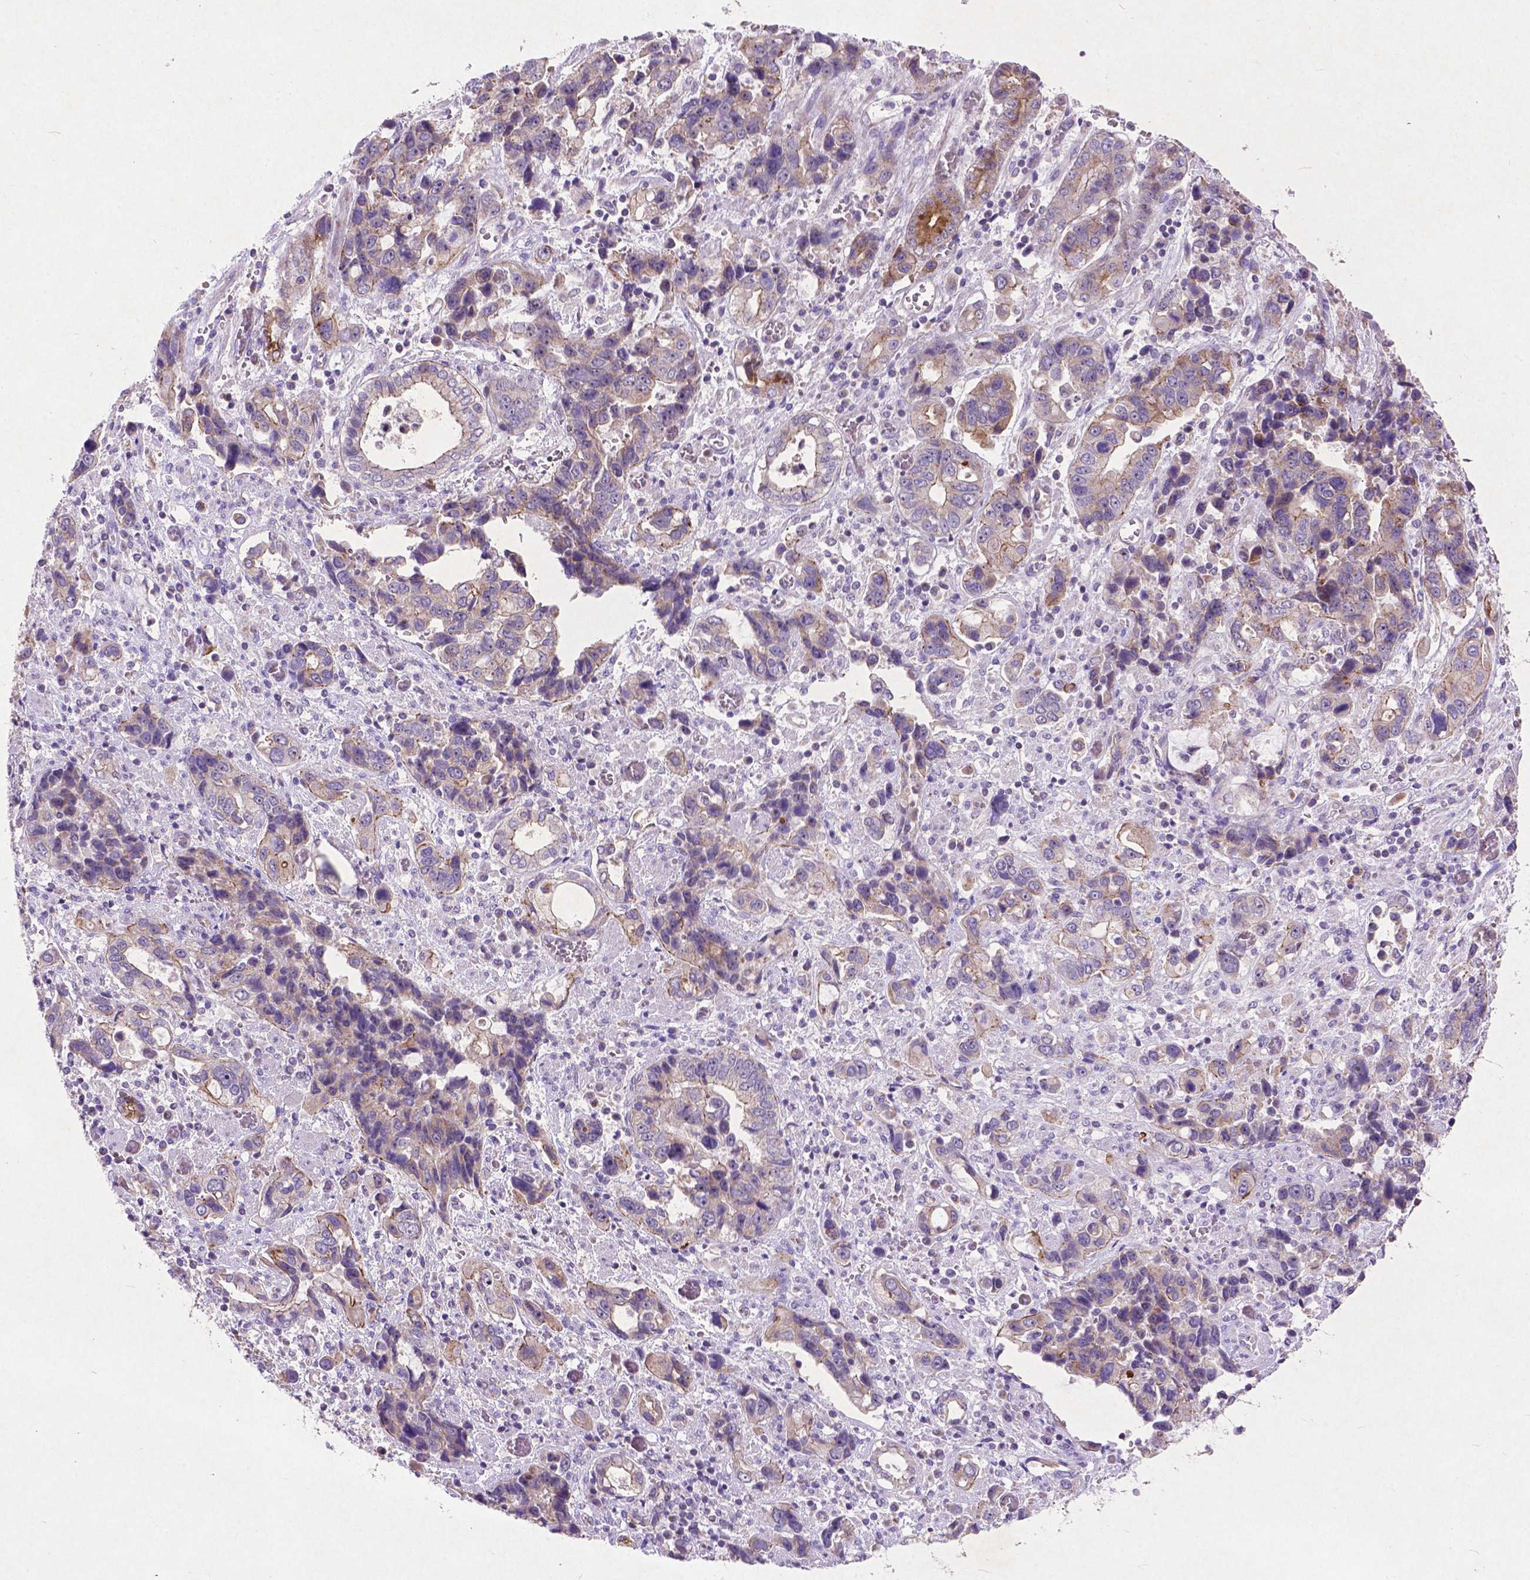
{"staining": {"intensity": "weak", "quantity": "<25%", "location": "cytoplasmic/membranous"}, "tissue": "stomach cancer", "cell_type": "Tumor cells", "image_type": "cancer", "snomed": [{"axis": "morphology", "description": "Adenocarcinoma, NOS"}, {"axis": "topography", "description": "Stomach, upper"}], "caption": "Adenocarcinoma (stomach) stained for a protein using immunohistochemistry (IHC) shows no expression tumor cells.", "gene": "ATG4D", "patient": {"sex": "female", "age": 81}}